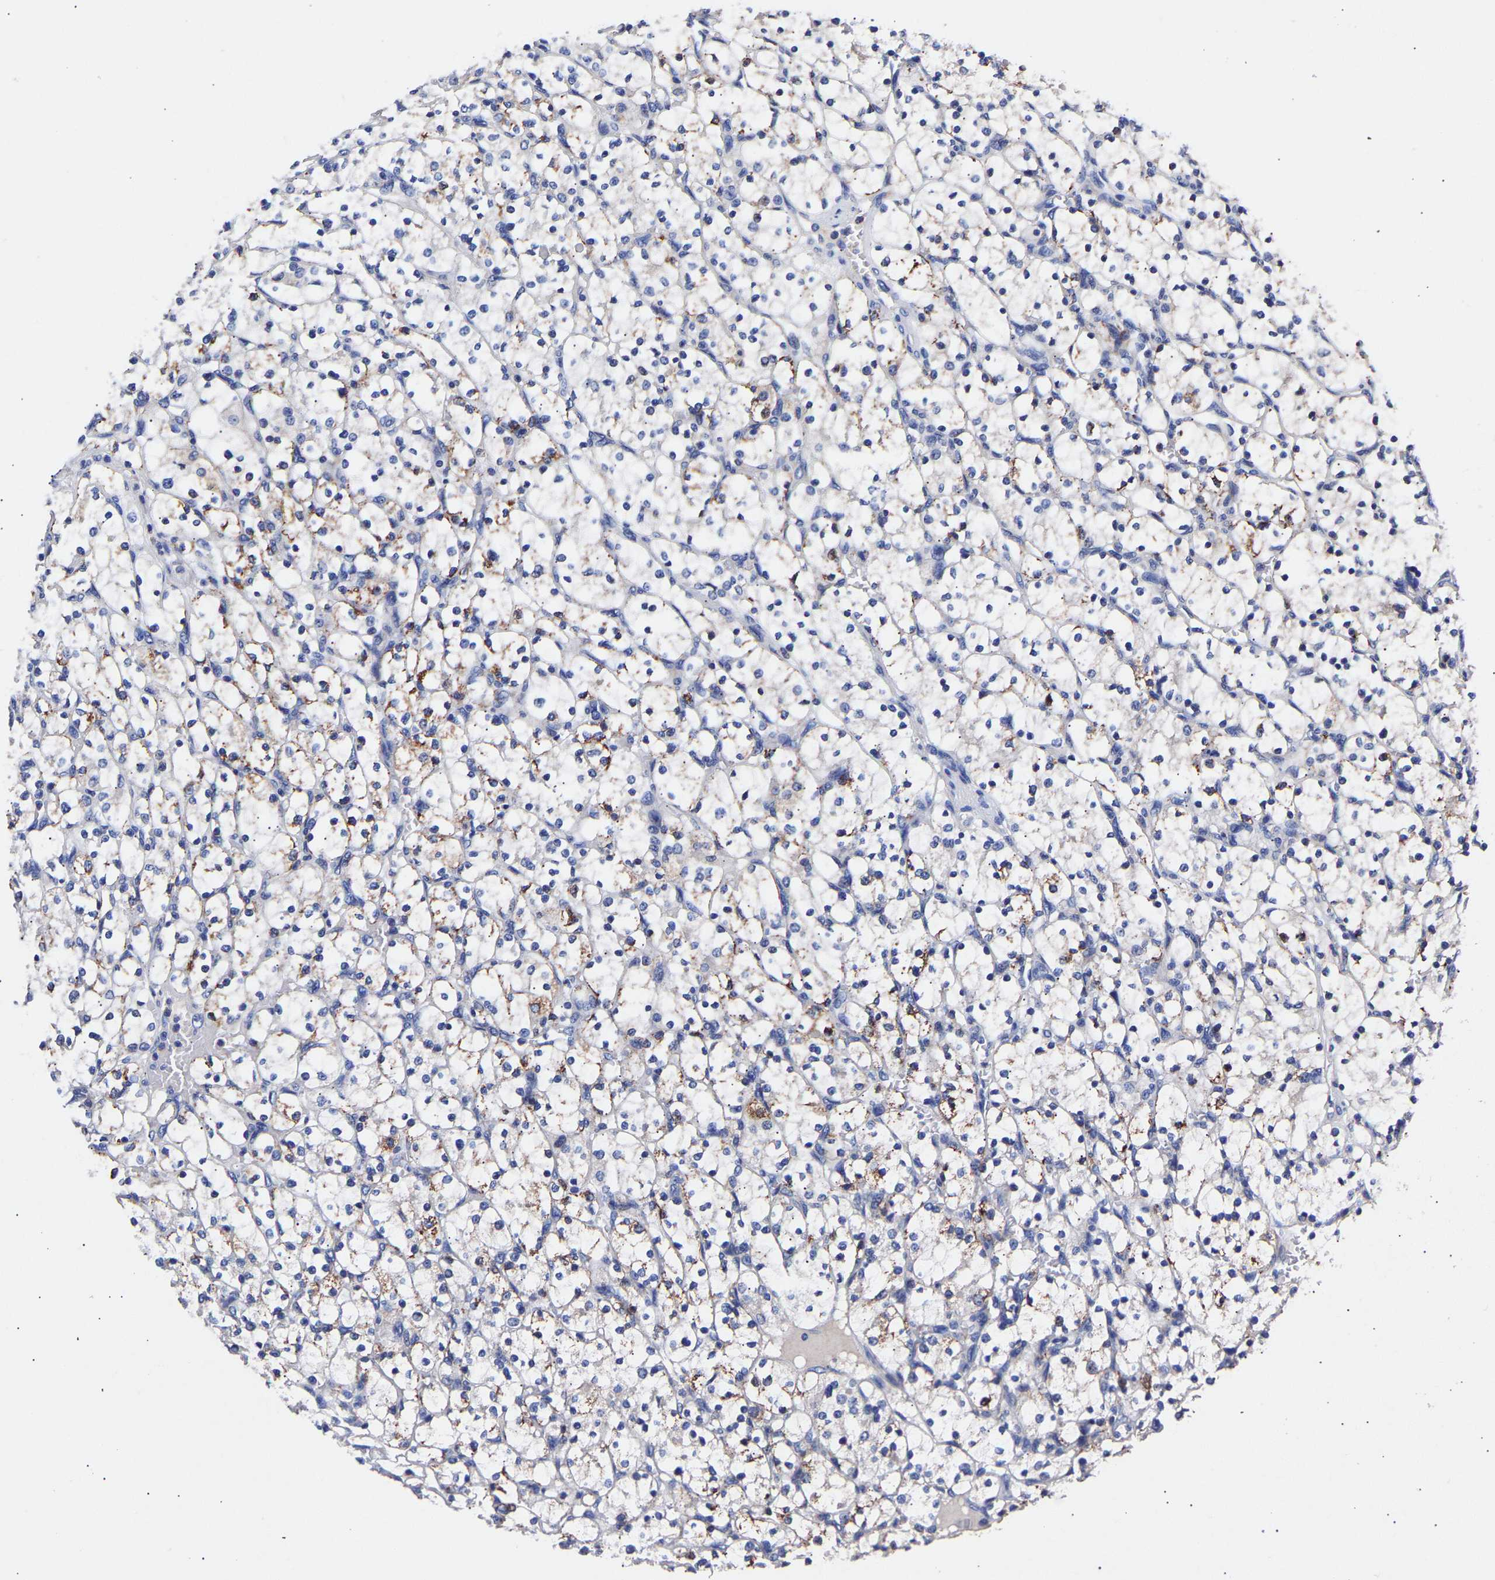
{"staining": {"intensity": "moderate", "quantity": "<25%", "location": "cytoplasmic/membranous"}, "tissue": "renal cancer", "cell_type": "Tumor cells", "image_type": "cancer", "snomed": [{"axis": "morphology", "description": "Adenocarcinoma, NOS"}, {"axis": "topography", "description": "Kidney"}], "caption": "This image exhibits immunohistochemistry staining of renal cancer (adenocarcinoma), with low moderate cytoplasmic/membranous expression in about <25% of tumor cells.", "gene": "SEM1", "patient": {"sex": "female", "age": 69}}